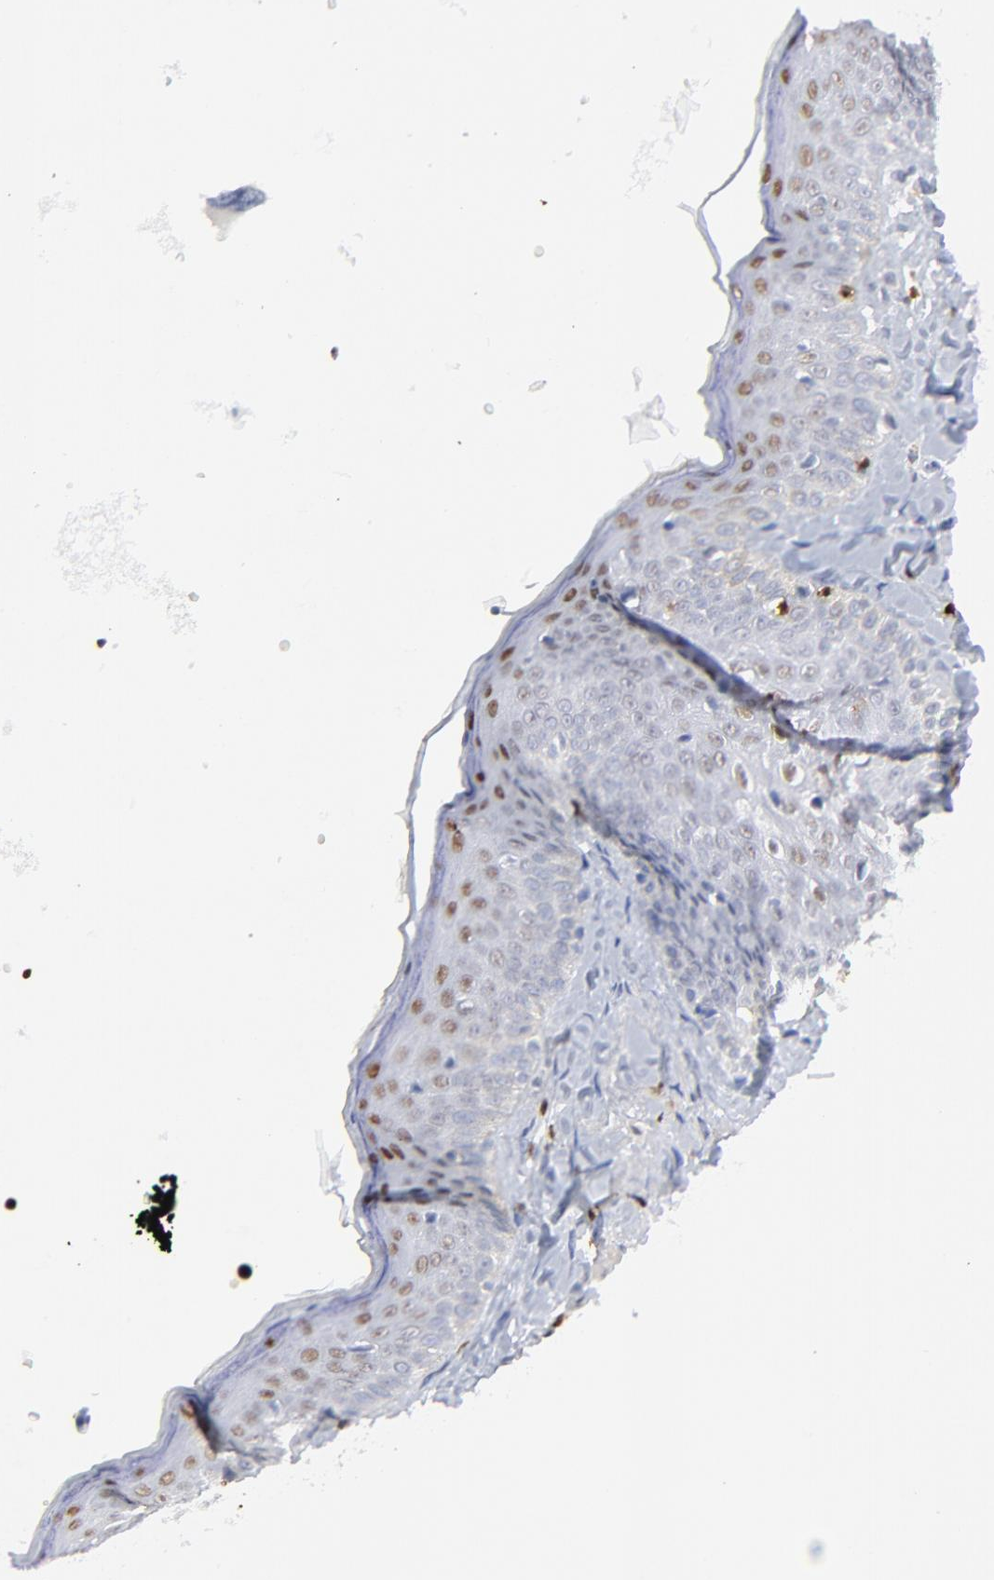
{"staining": {"intensity": "weak", "quantity": "<25%", "location": "nuclear"}, "tissue": "skin cancer", "cell_type": "Tumor cells", "image_type": "cancer", "snomed": [{"axis": "morphology", "description": "Basal cell carcinoma"}, {"axis": "topography", "description": "Skin"}], "caption": "High power microscopy image of an IHC image of skin cancer, revealing no significant staining in tumor cells. (IHC, brightfield microscopy, high magnification).", "gene": "ZAP70", "patient": {"sex": "male", "age": 74}}